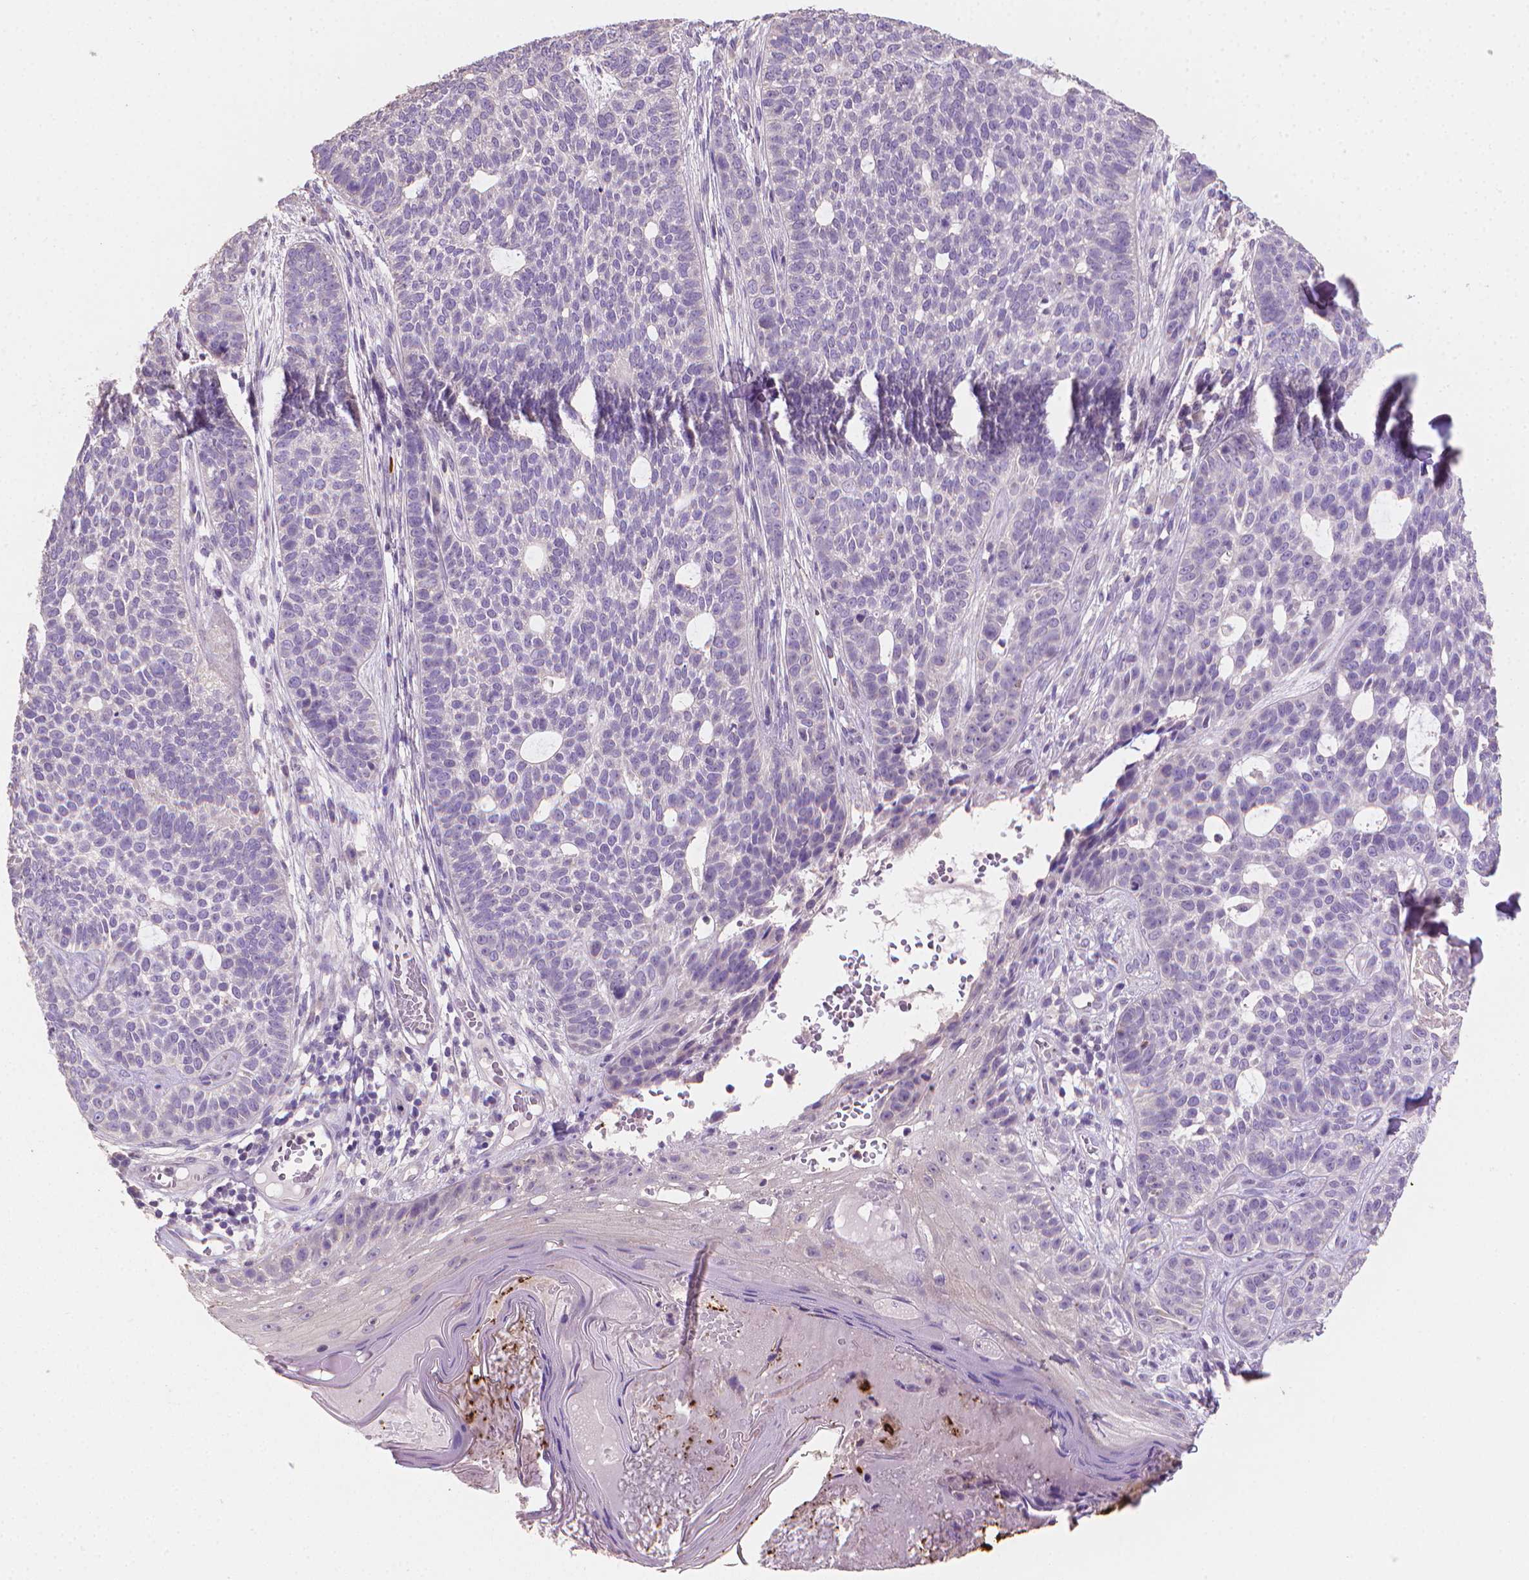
{"staining": {"intensity": "negative", "quantity": "none", "location": "none"}, "tissue": "skin cancer", "cell_type": "Tumor cells", "image_type": "cancer", "snomed": [{"axis": "morphology", "description": "Basal cell carcinoma"}, {"axis": "topography", "description": "Skin"}], "caption": "Immunohistochemistry histopathology image of neoplastic tissue: skin cancer (basal cell carcinoma) stained with DAB shows no significant protein positivity in tumor cells.", "gene": "CATIP", "patient": {"sex": "female", "age": 69}}